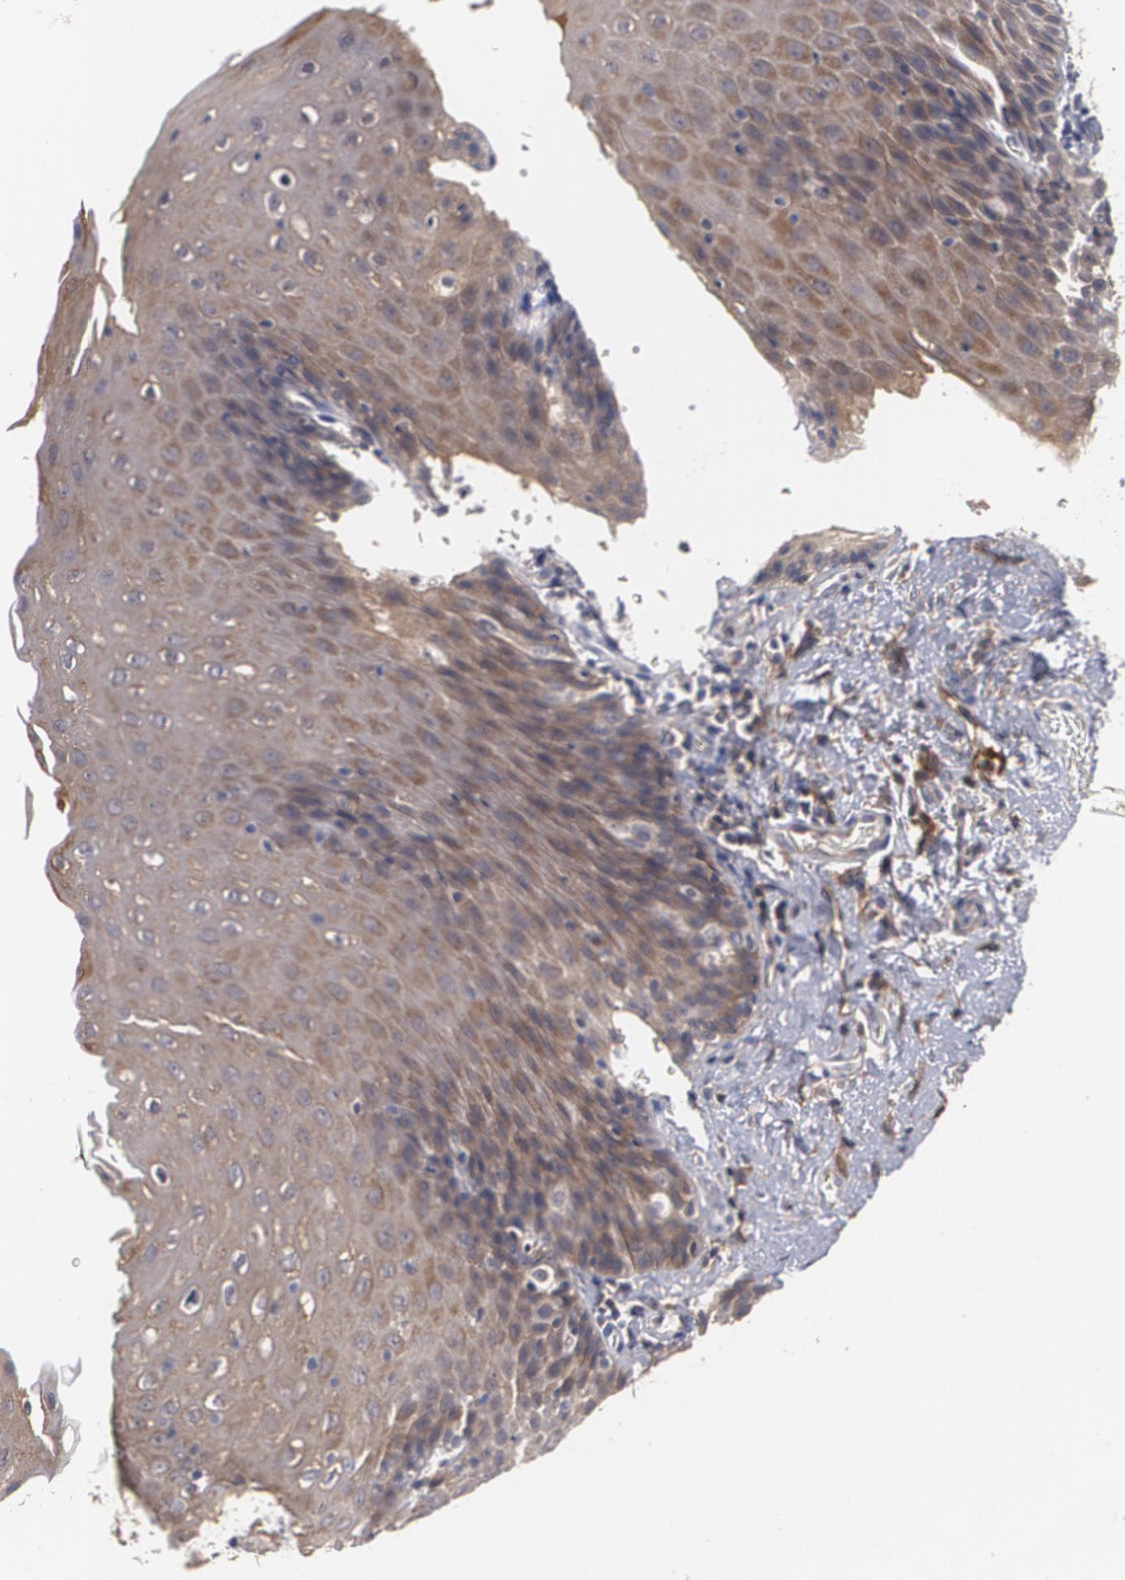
{"staining": {"intensity": "weak", "quantity": ">75%", "location": "cytoplasmic/membranous"}, "tissue": "esophagus", "cell_type": "Squamous epithelial cells", "image_type": "normal", "snomed": [{"axis": "morphology", "description": "Normal tissue, NOS"}, {"axis": "topography", "description": "Esophagus"}], "caption": "IHC photomicrograph of benign esophagus: human esophagus stained using IHC exhibits low levels of weak protein expression localized specifically in the cytoplasmic/membranous of squamous epithelial cells, appearing as a cytoplasmic/membranous brown color.", "gene": "BMP6", "patient": {"sex": "female", "age": 61}}